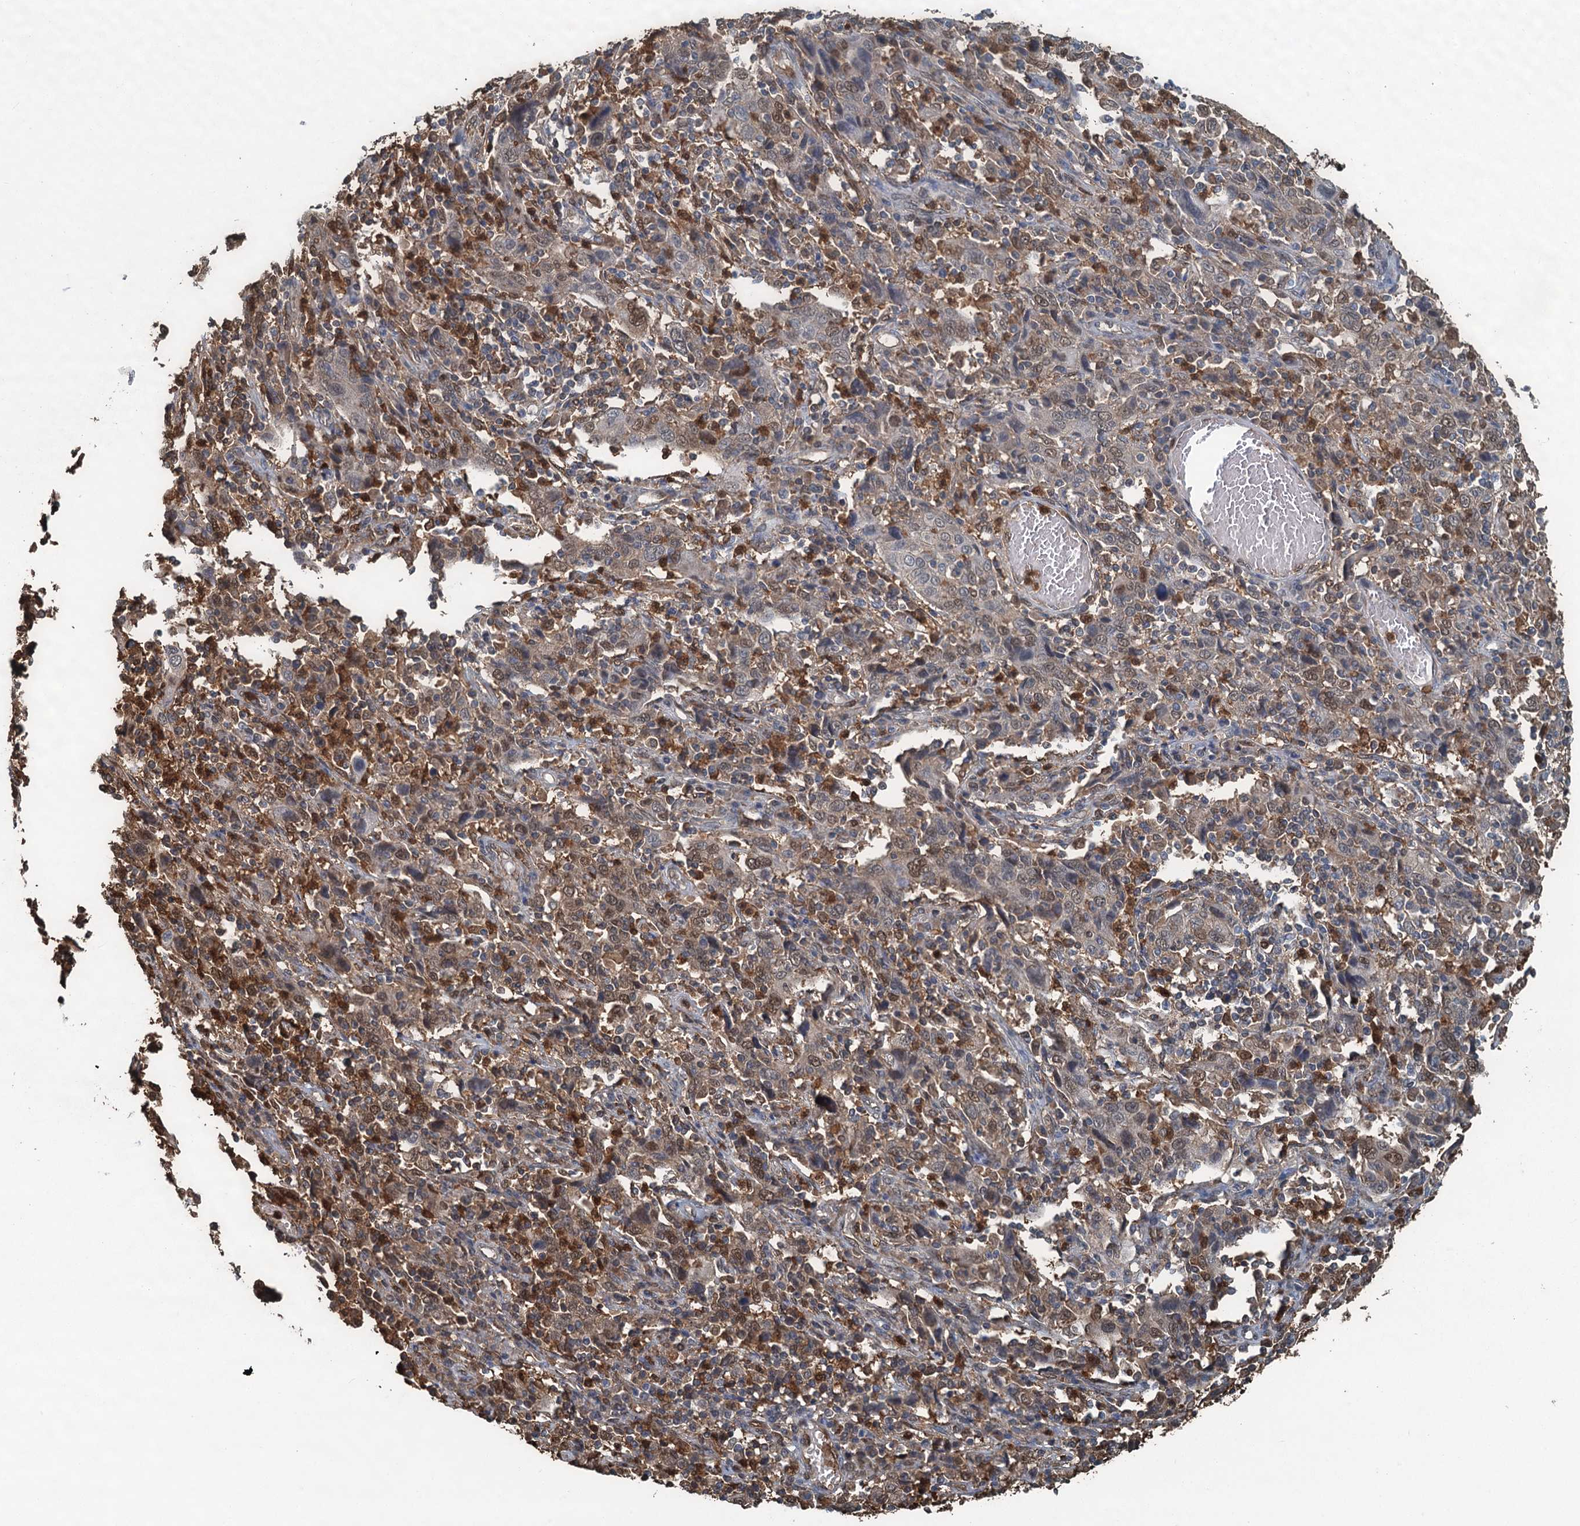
{"staining": {"intensity": "moderate", "quantity": "25%-75%", "location": "nuclear"}, "tissue": "cervical cancer", "cell_type": "Tumor cells", "image_type": "cancer", "snomed": [{"axis": "morphology", "description": "Squamous cell carcinoma, NOS"}, {"axis": "topography", "description": "Cervix"}], "caption": "Protein staining of cervical squamous cell carcinoma tissue exhibits moderate nuclear expression in approximately 25%-75% of tumor cells.", "gene": "S100A6", "patient": {"sex": "female", "age": 46}}